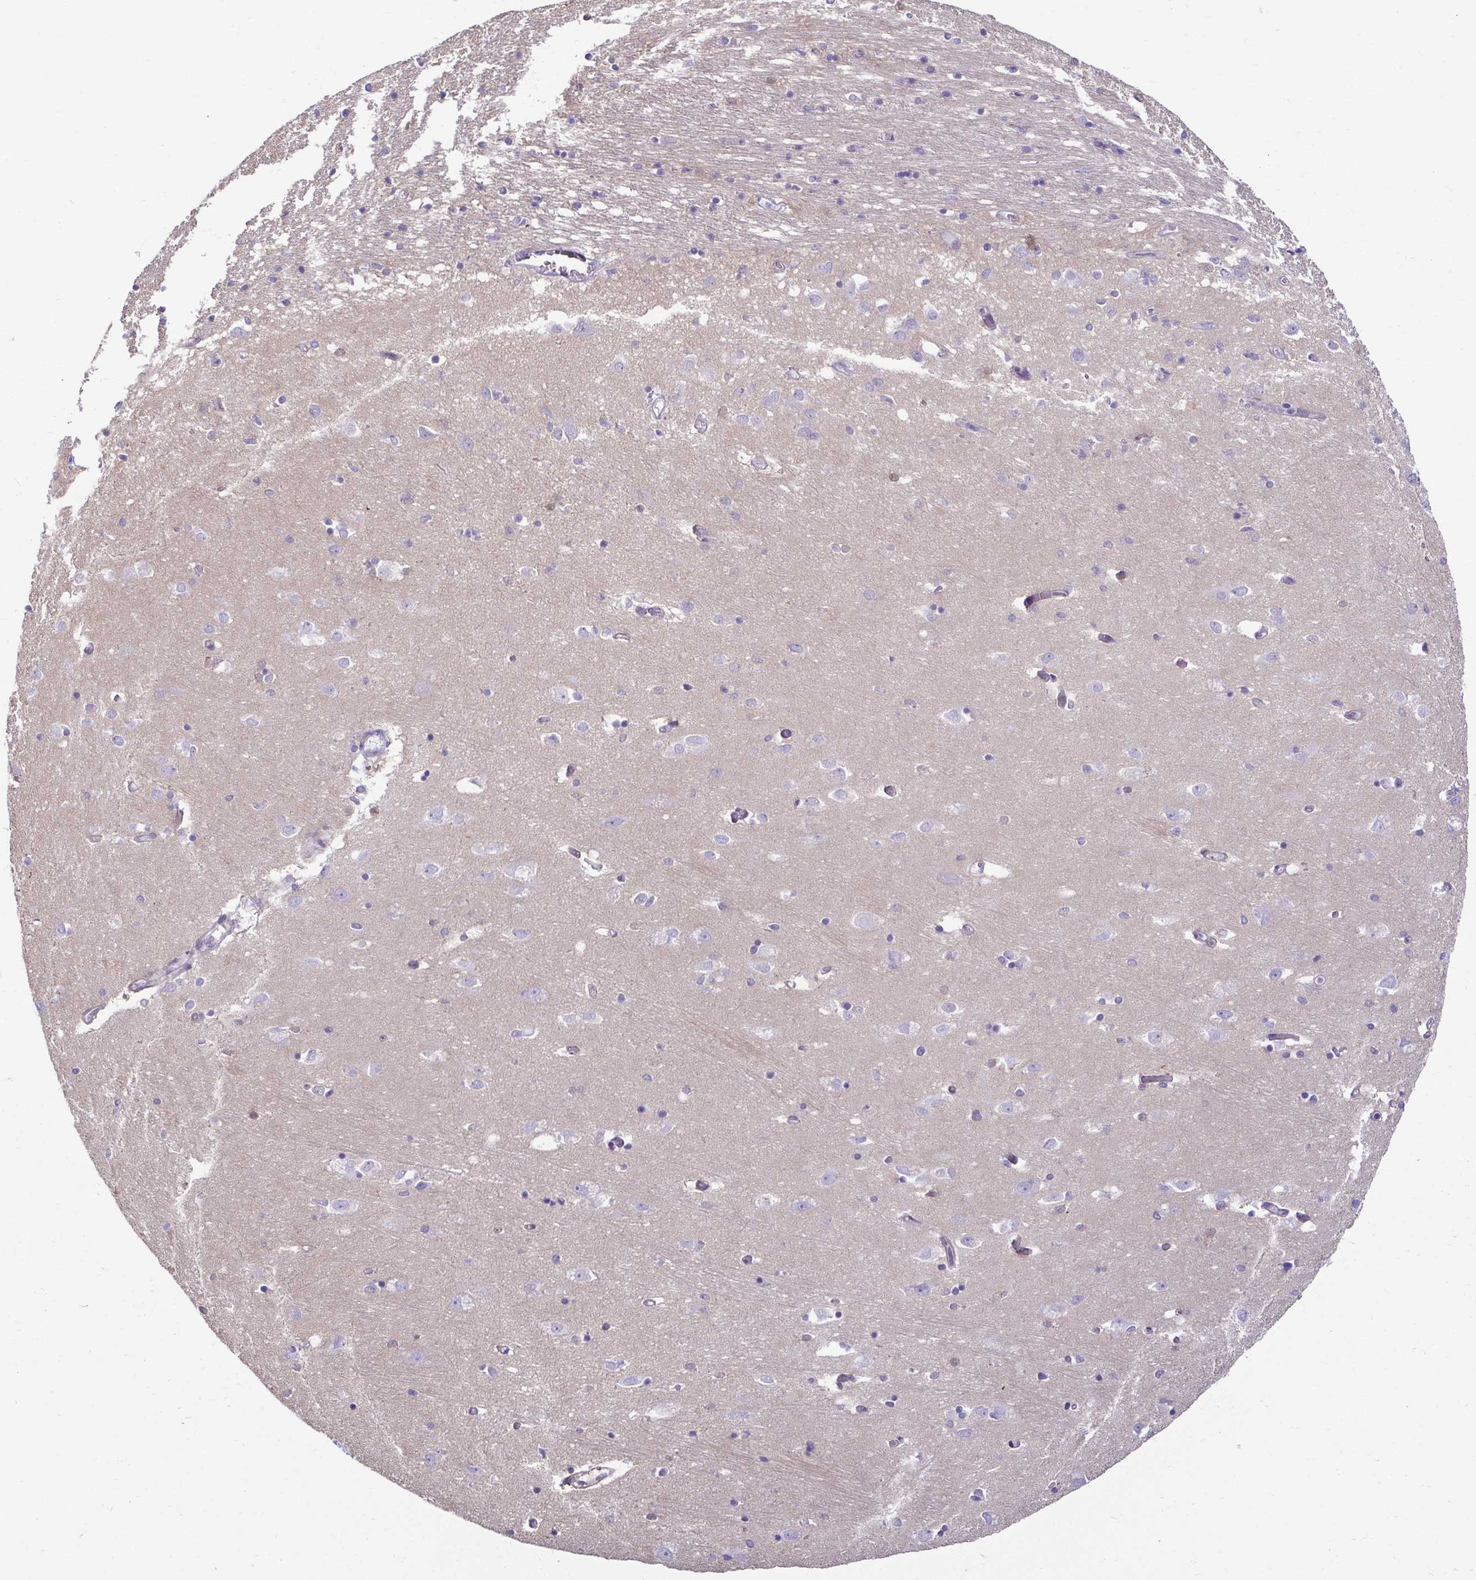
{"staining": {"intensity": "negative", "quantity": "none", "location": "none"}, "tissue": "caudate", "cell_type": "Glial cells", "image_type": "normal", "snomed": [{"axis": "morphology", "description": "Normal tissue, NOS"}, {"axis": "topography", "description": "Lateral ventricle wall"}, {"axis": "topography", "description": "Hippocampus"}], "caption": "Glial cells show no significant expression in unremarkable caudate. (Stains: DAB (3,3'-diaminobenzidine) immunohistochemistry with hematoxylin counter stain, Microscopy: brightfield microscopy at high magnification).", "gene": "CASP14", "patient": {"sex": "female", "age": 63}}